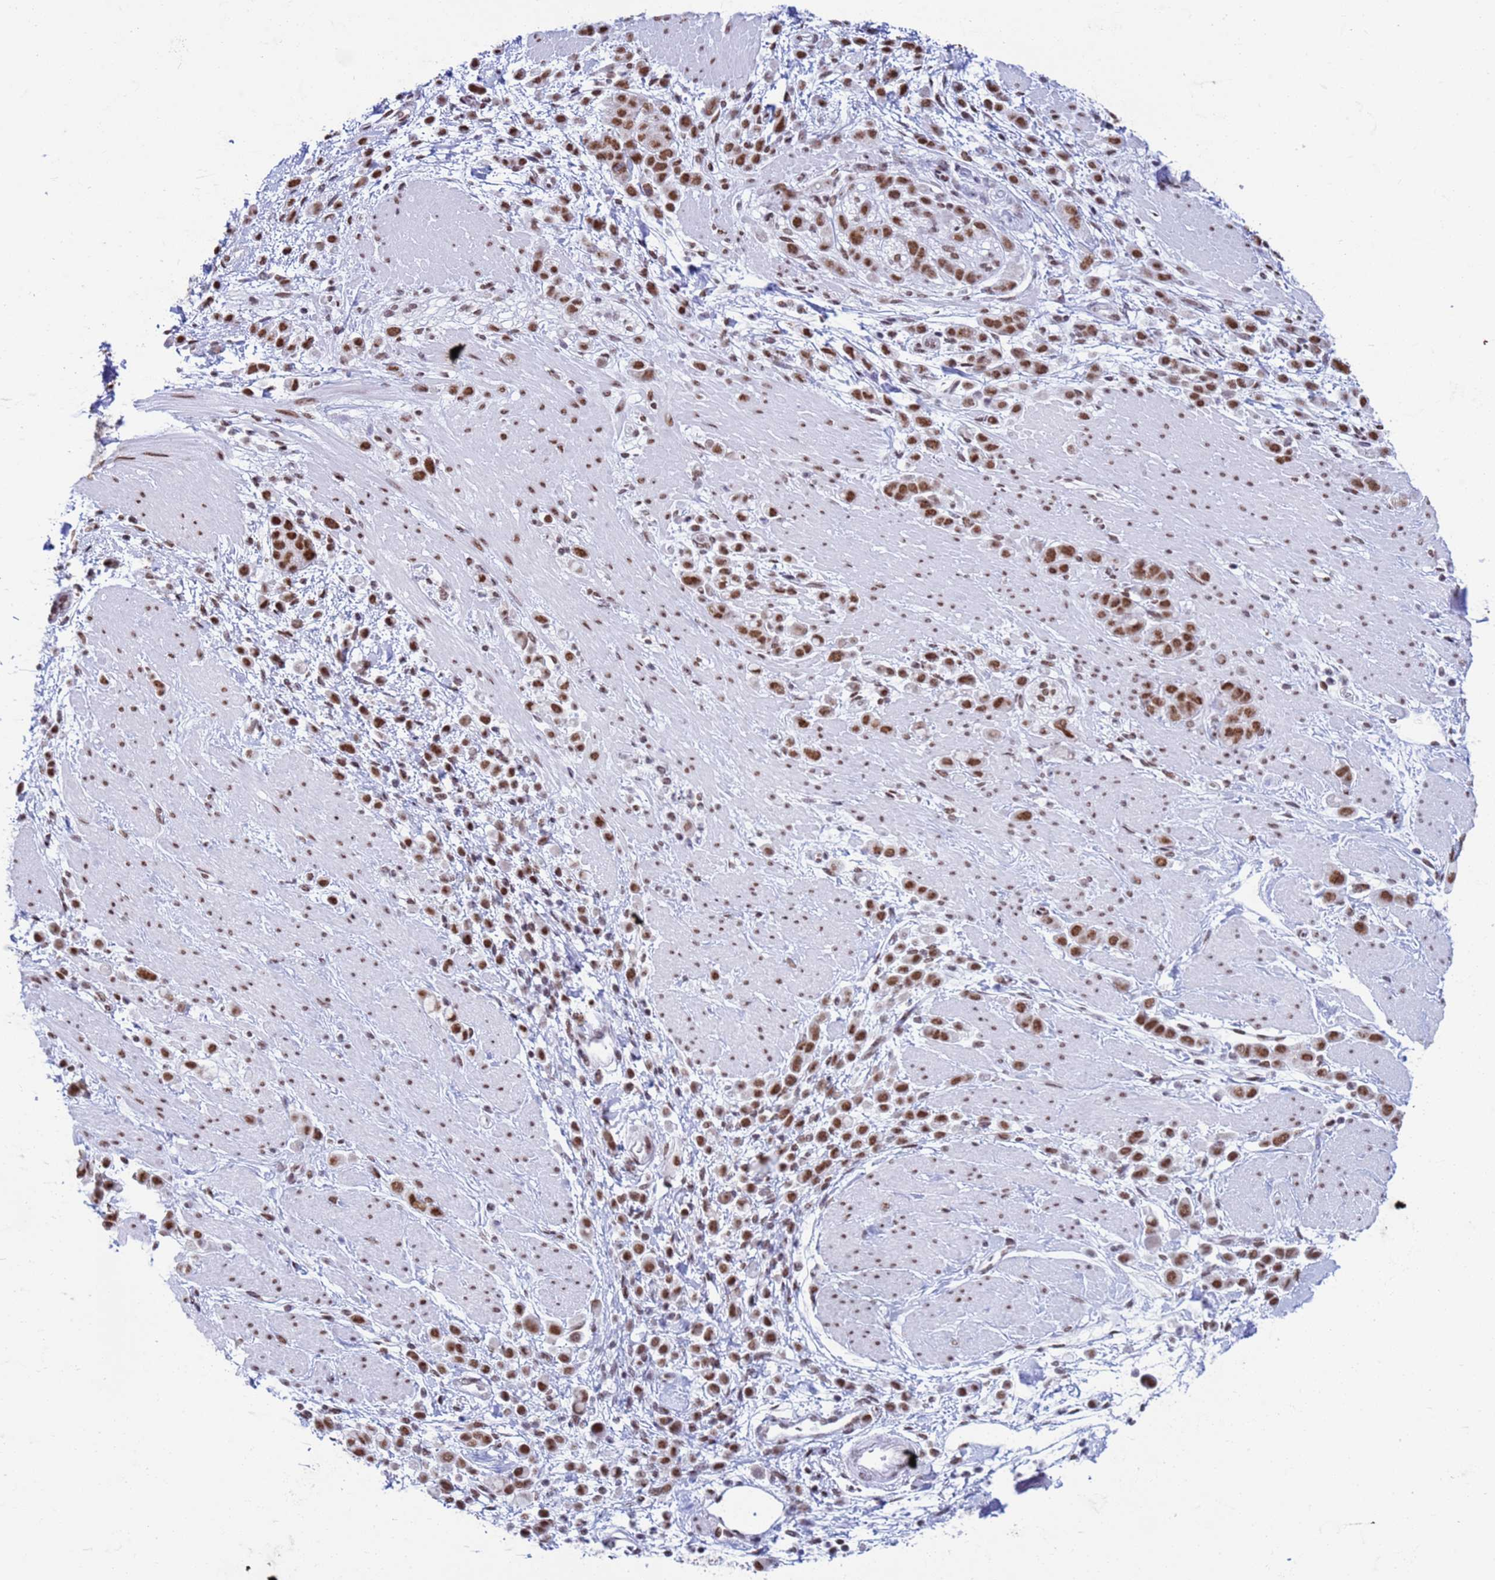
{"staining": {"intensity": "strong", "quantity": ">75%", "location": "nuclear"}, "tissue": "pancreatic cancer", "cell_type": "Tumor cells", "image_type": "cancer", "snomed": [{"axis": "morphology", "description": "Normal tissue, NOS"}, {"axis": "morphology", "description": "Adenocarcinoma, NOS"}, {"axis": "topography", "description": "Pancreas"}], "caption": "High-magnification brightfield microscopy of adenocarcinoma (pancreatic) stained with DAB (3,3'-diaminobenzidine) (brown) and counterstained with hematoxylin (blue). tumor cells exhibit strong nuclear positivity is appreciated in about>75% of cells. The staining is performed using DAB brown chromogen to label protein expression. The nuclei are counter-stained blue using hematoxylin.", "gene": "FAM170B", "patient": {"sex": "female", "age": 64}}